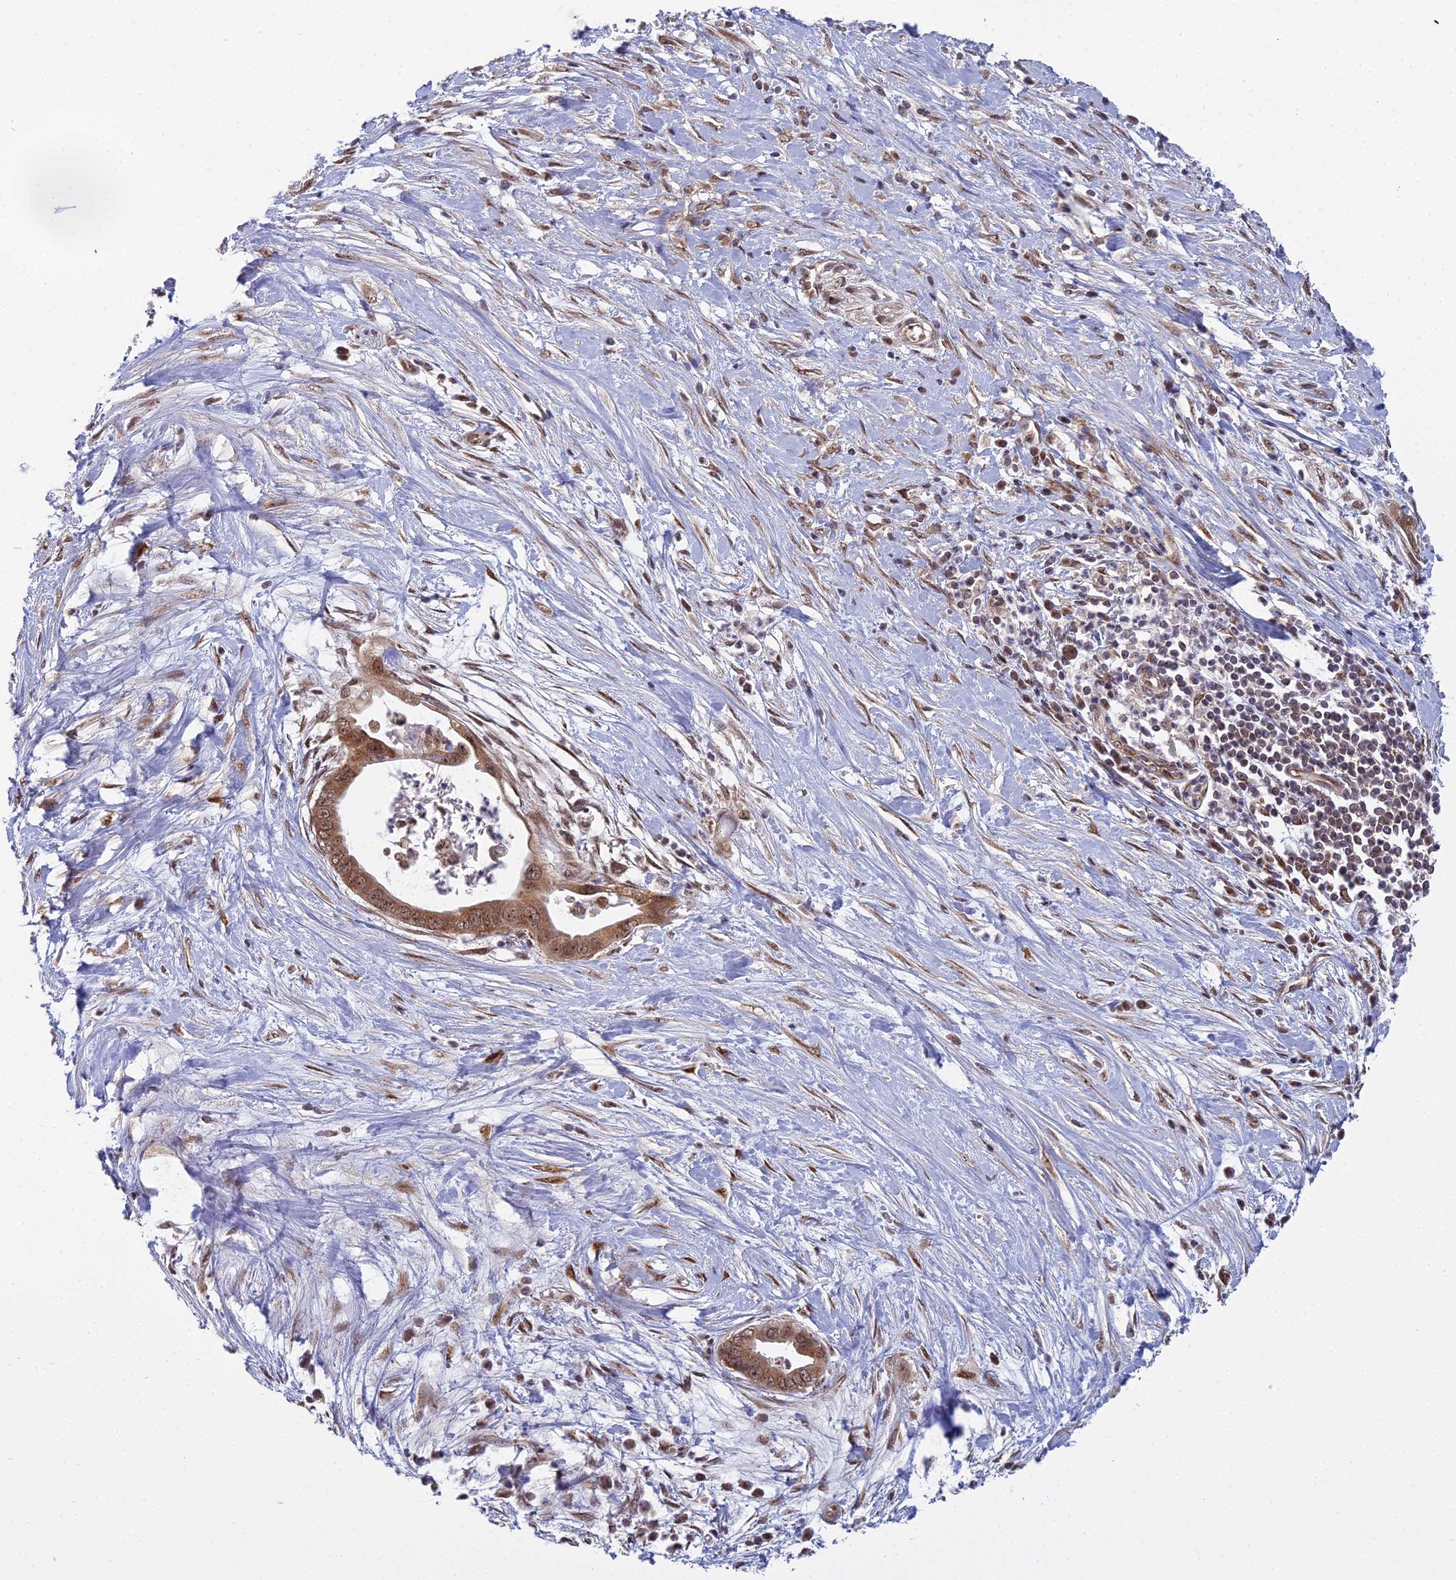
{"staining": {"intensity": "moderate", "quantity": ">75%", "location": "cytoplasmic/membranous,nuclear"}, "tissue": "pancreatic cancer", "cell_type": "Tumor cells", "image_type": "cancer", "snomed": [{"axis": "morphology", "description": "Adenocarcinoma, NOS"}, {"axis": "topography", "description": "Pancreas"}], "caption": "Human adenocarcinoma (pancreatic) stained with a brown dye exhibits moderate cytoplasmic/membranous and nuclear positive staining in about >75% of tumor cells.", "gene": "MEOX1", "patient": {"sex": "male", "age": 75}}